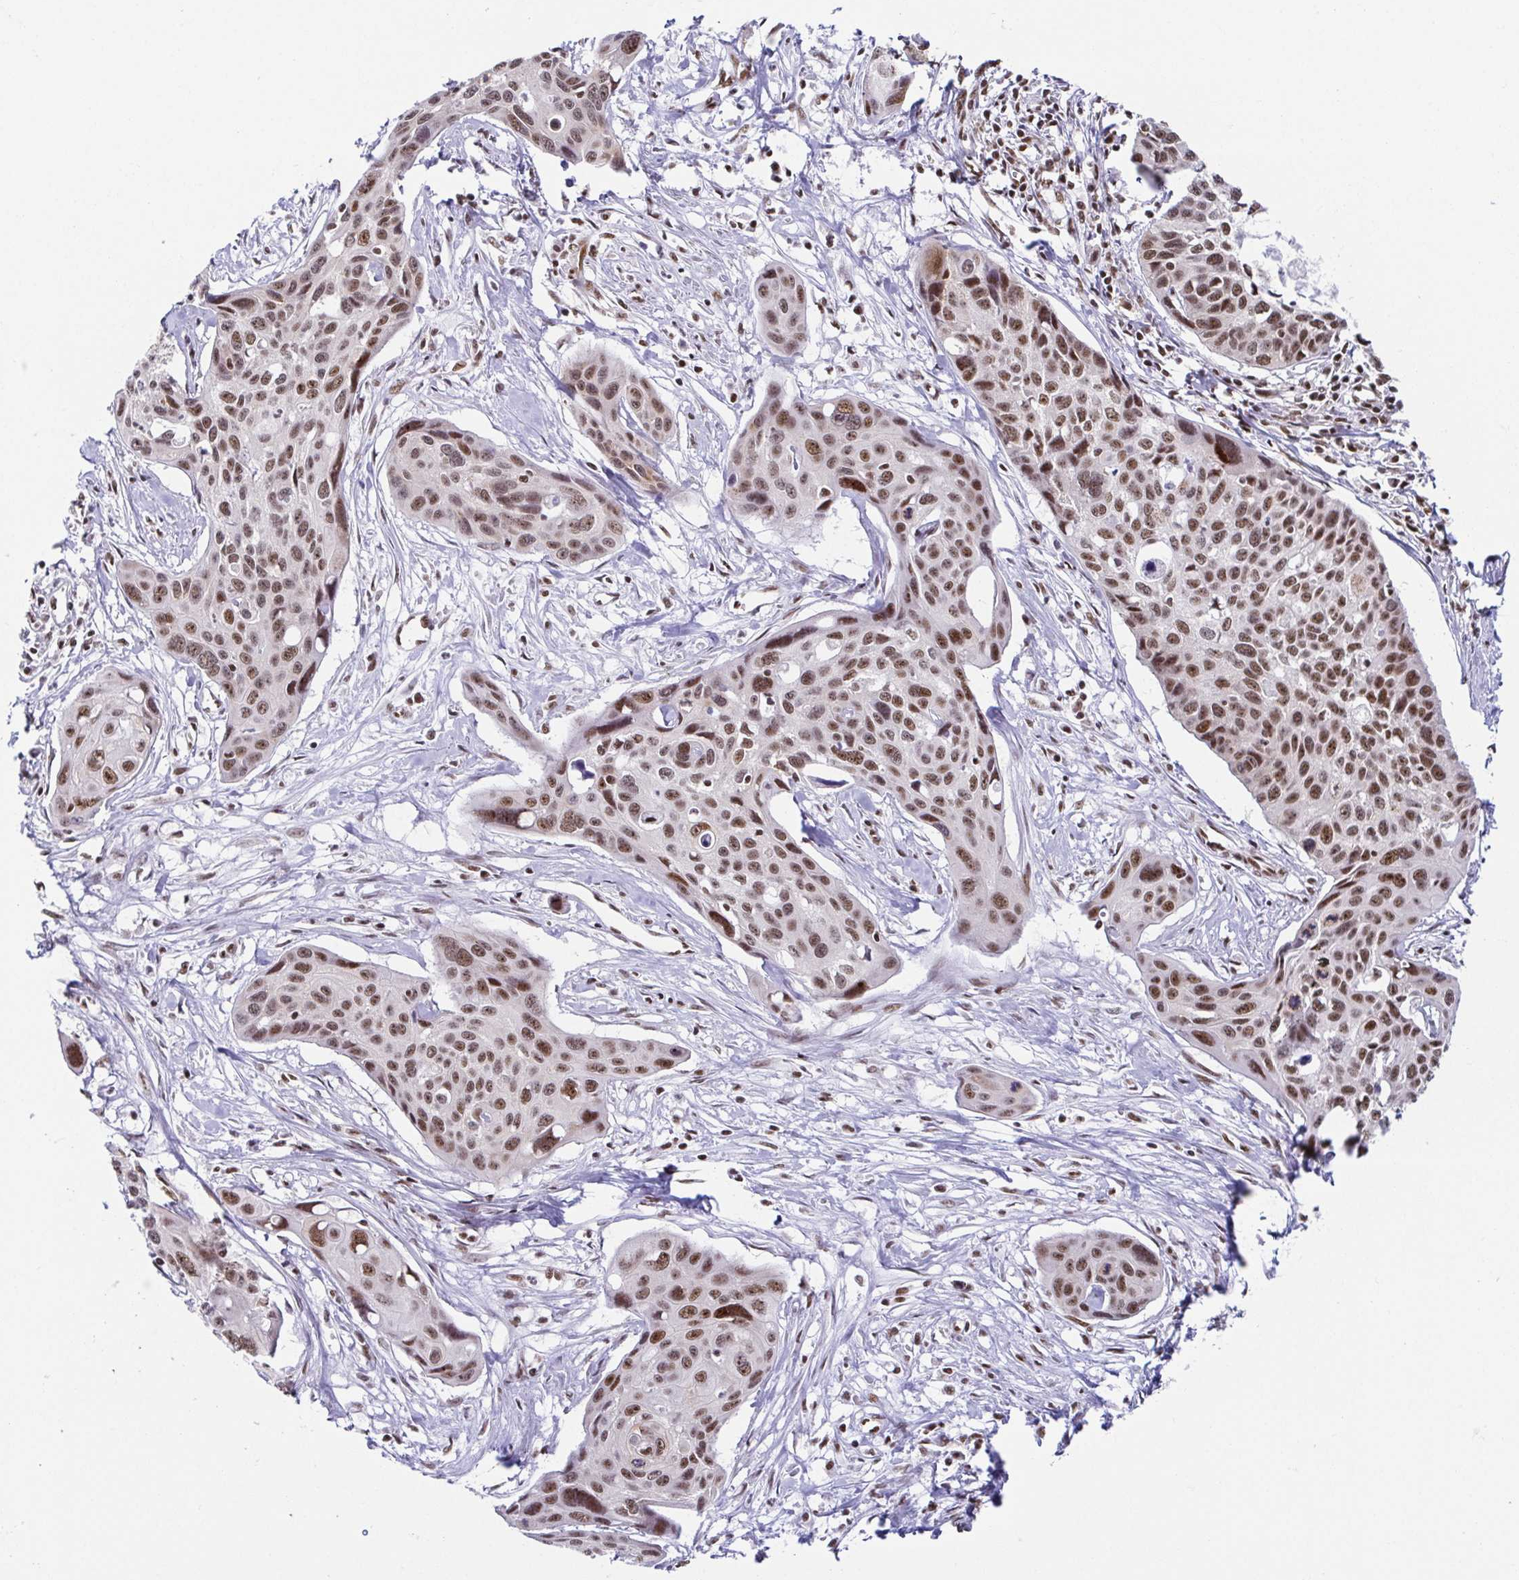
{"staining": {"intensity": "moderate", "quantity": ">75%", "location": "nuclear"}, "tissue": "cervical cancer", "cell_type": "Tumor cells", "image_type": "cancer", "snomed": [{"axis": "morphology", "description": "Squamous cell carcinoma, NOS"}, {"axis": "topography", "description": "Cervix"}], "caption": "Protein expression analysis of human squamous cell carcinoma (cervical) reveals moderate nuclear positivity in approximately >75% of tumor cells. (DAB IHC, brown staining for protein, blue staining for nuclei).", "gene": "EWSR1", "patient": {"sex": "female", "age": 31}}